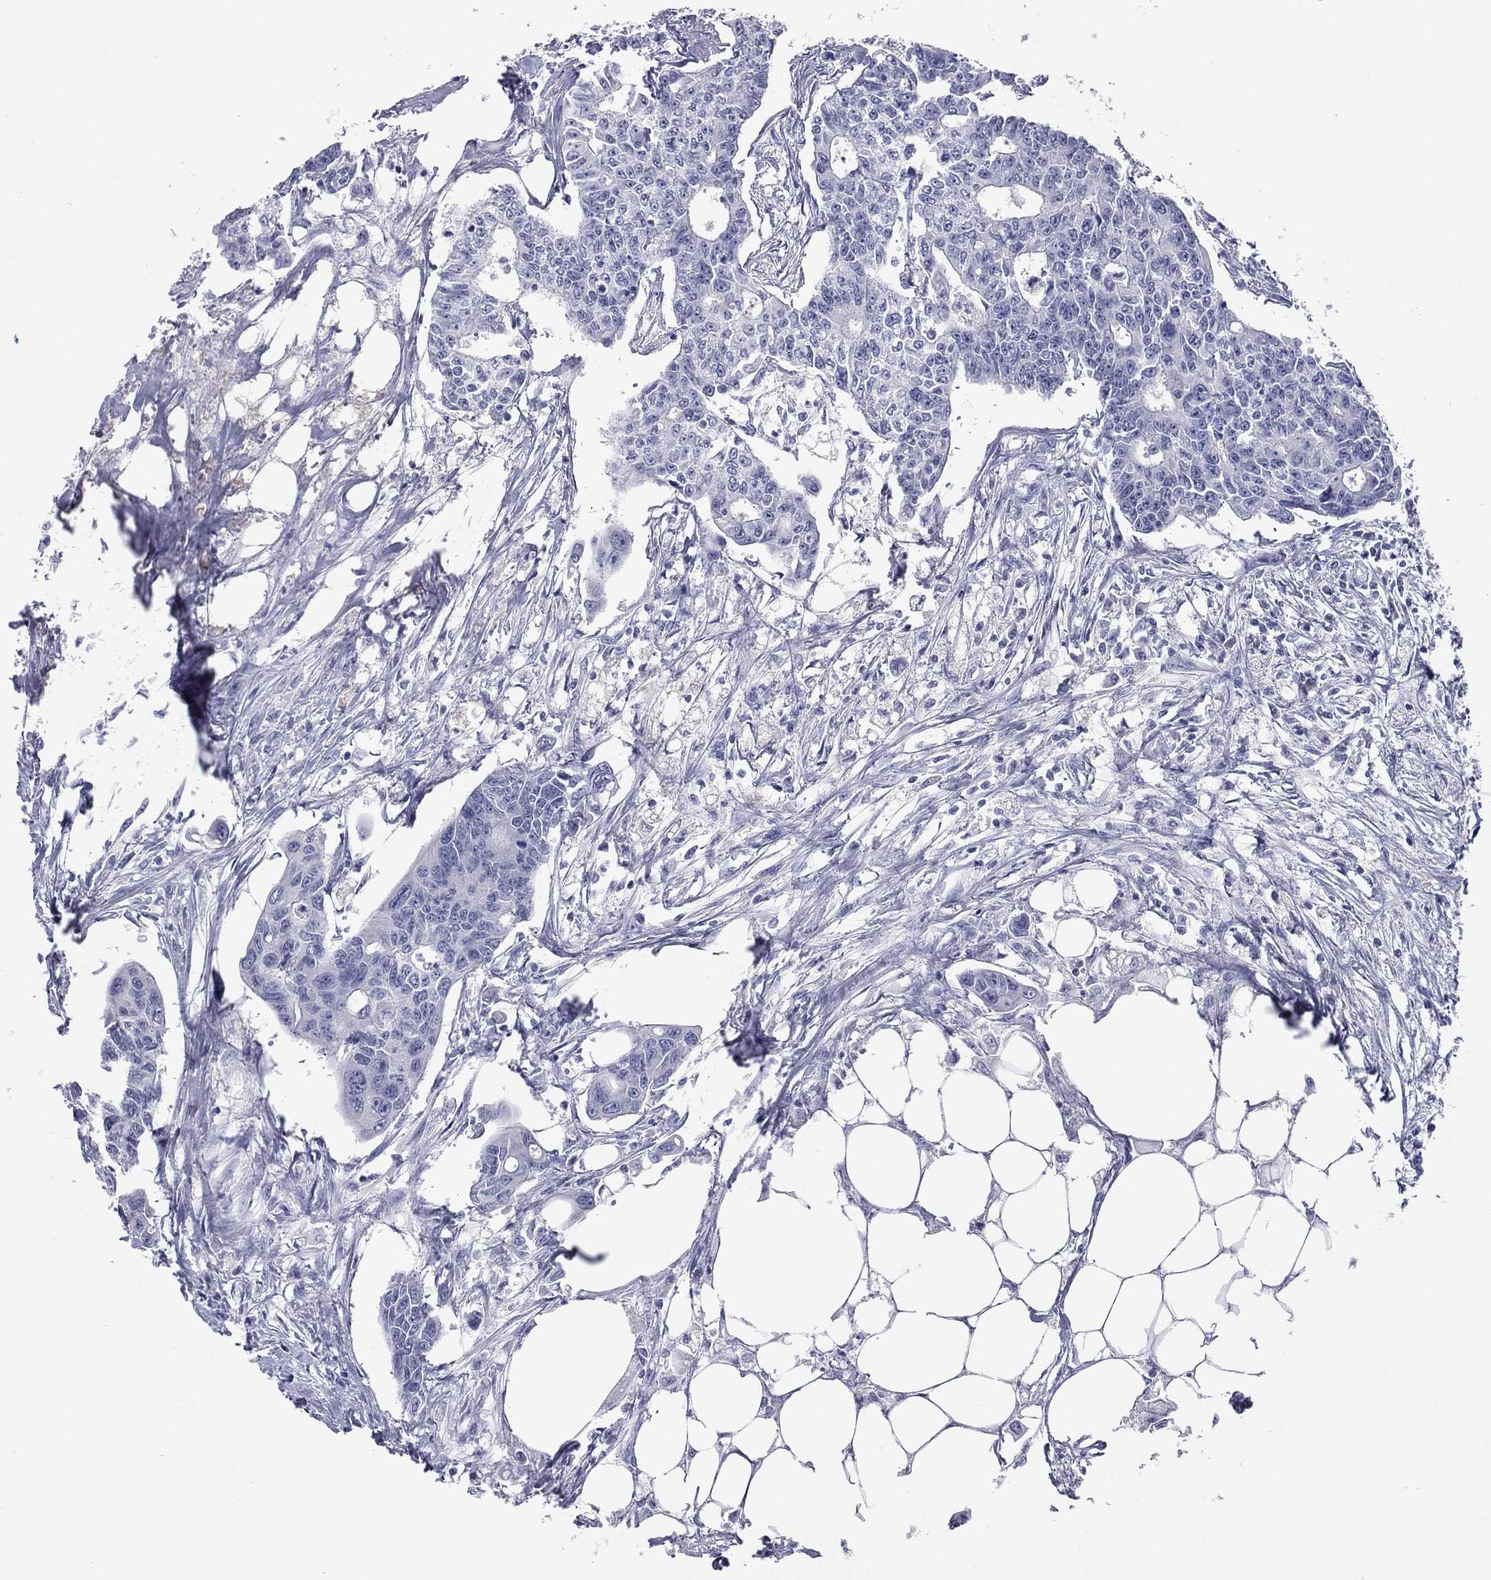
{"staining": {"intensity": "negative", "quantity": "none", "location": "none"}, "tissue": "colorectal cancer", "cell_type": "Tumor cells", "image_type": "cancer", "snomed": [{"axis": "morphology", "description": "Adenocarcinoma, NOS"}, {"axis": "topography", "description": "Colon"}], "caption": "Tumor cells show no significant protein positivity in colorectal adenocarcinoma.", "gene": "ABCC2", "patient": {"sex": "male", "age": 70}}